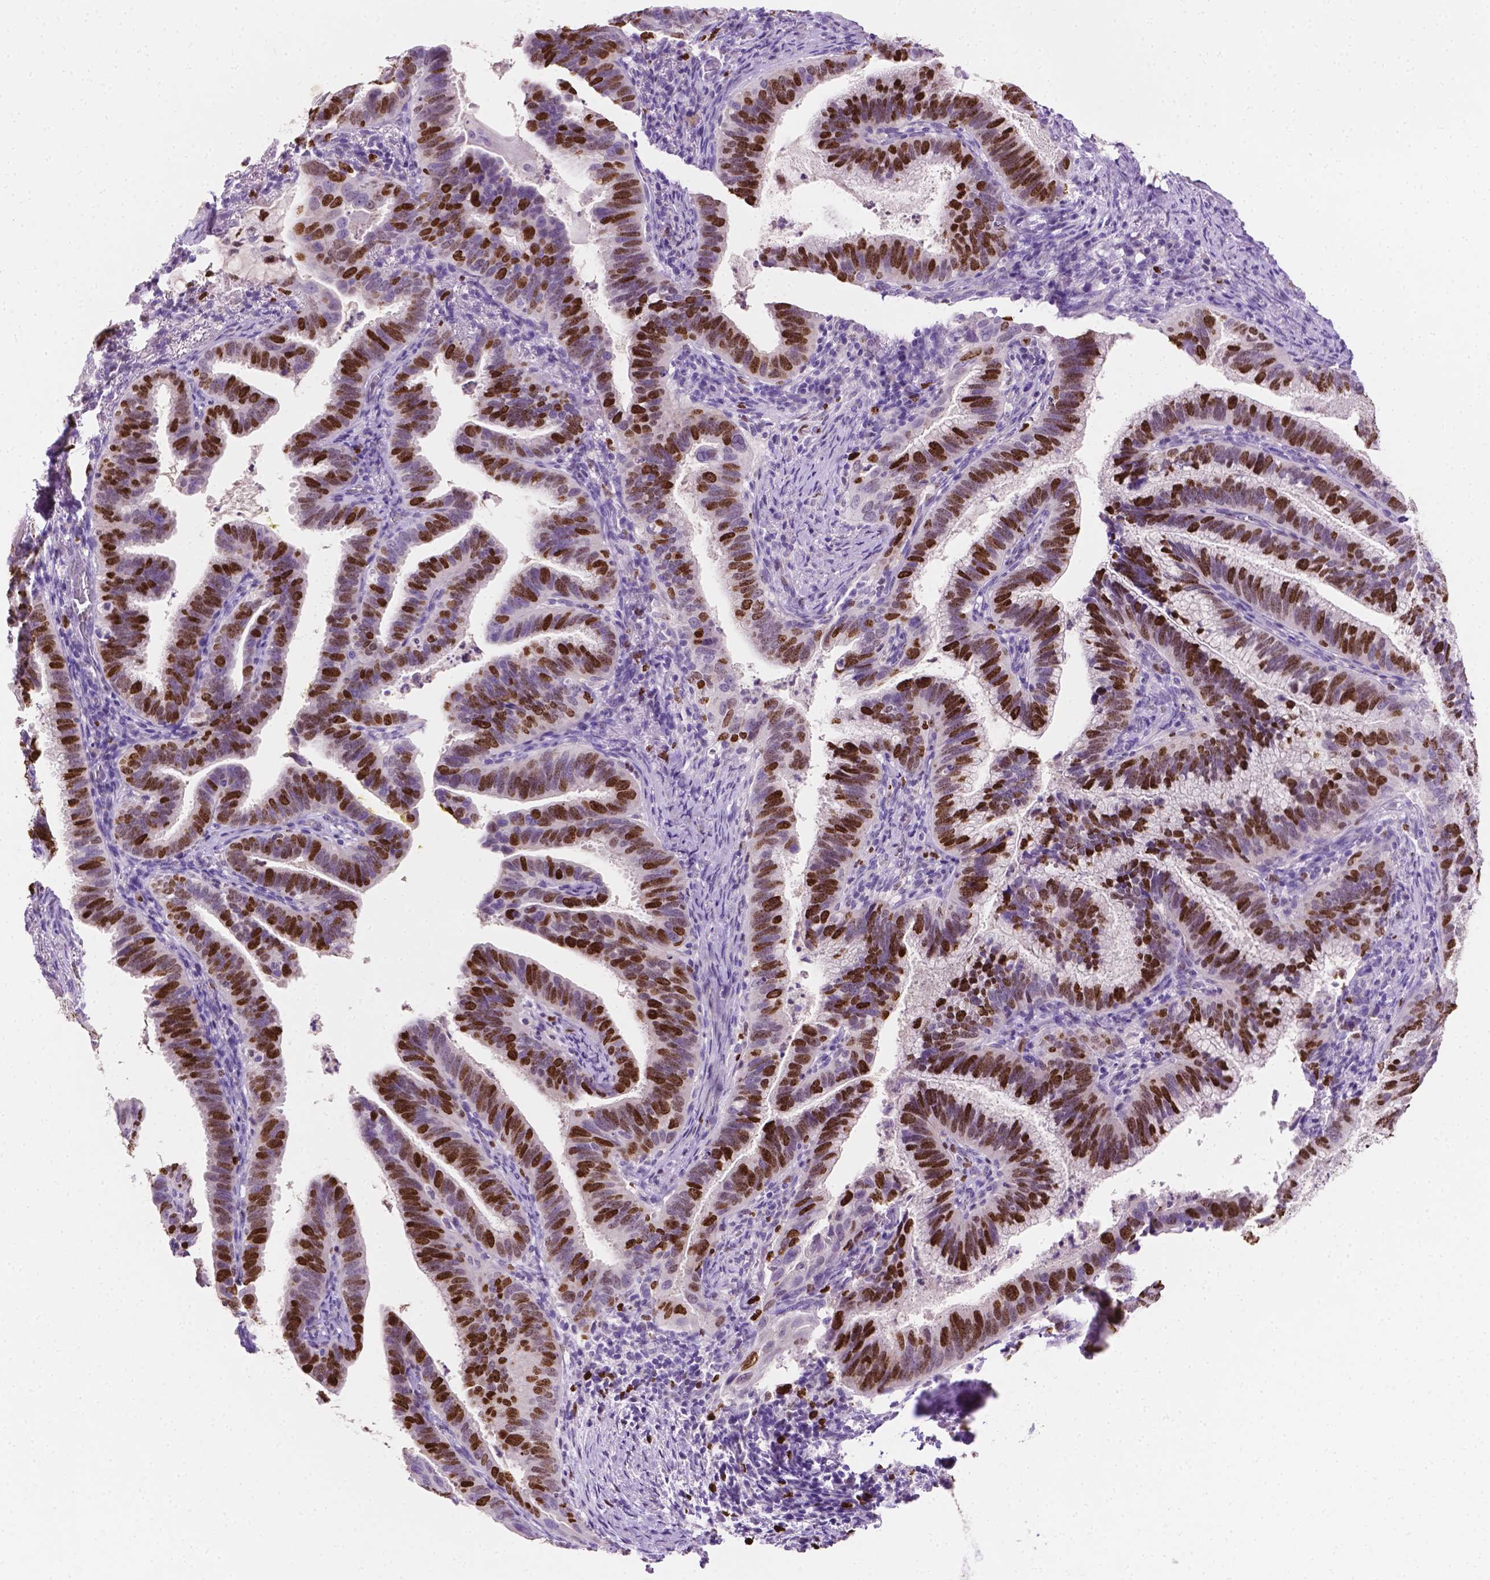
{"staining": {"intensity": "moderate", "quantity": "25%-75%", "location": "nuclear"}, "tissue": "cervical cancer", "cell_type": "Tumor cells", "image_type": "cancer", "snomed": [{"axis": "morphology", "description": "Adenocarcinoma, NOS"}, {"axis": "topography", "description": "Cervix"}], "caption": "Moderate nuclear staining for a protein is seen in approximately 25%-75% of tumor cells of cervical adenocarcinoma using immunohistochemistry.", "gene": "SIAH2", "patient": {"sex": "female", "age": 61}}